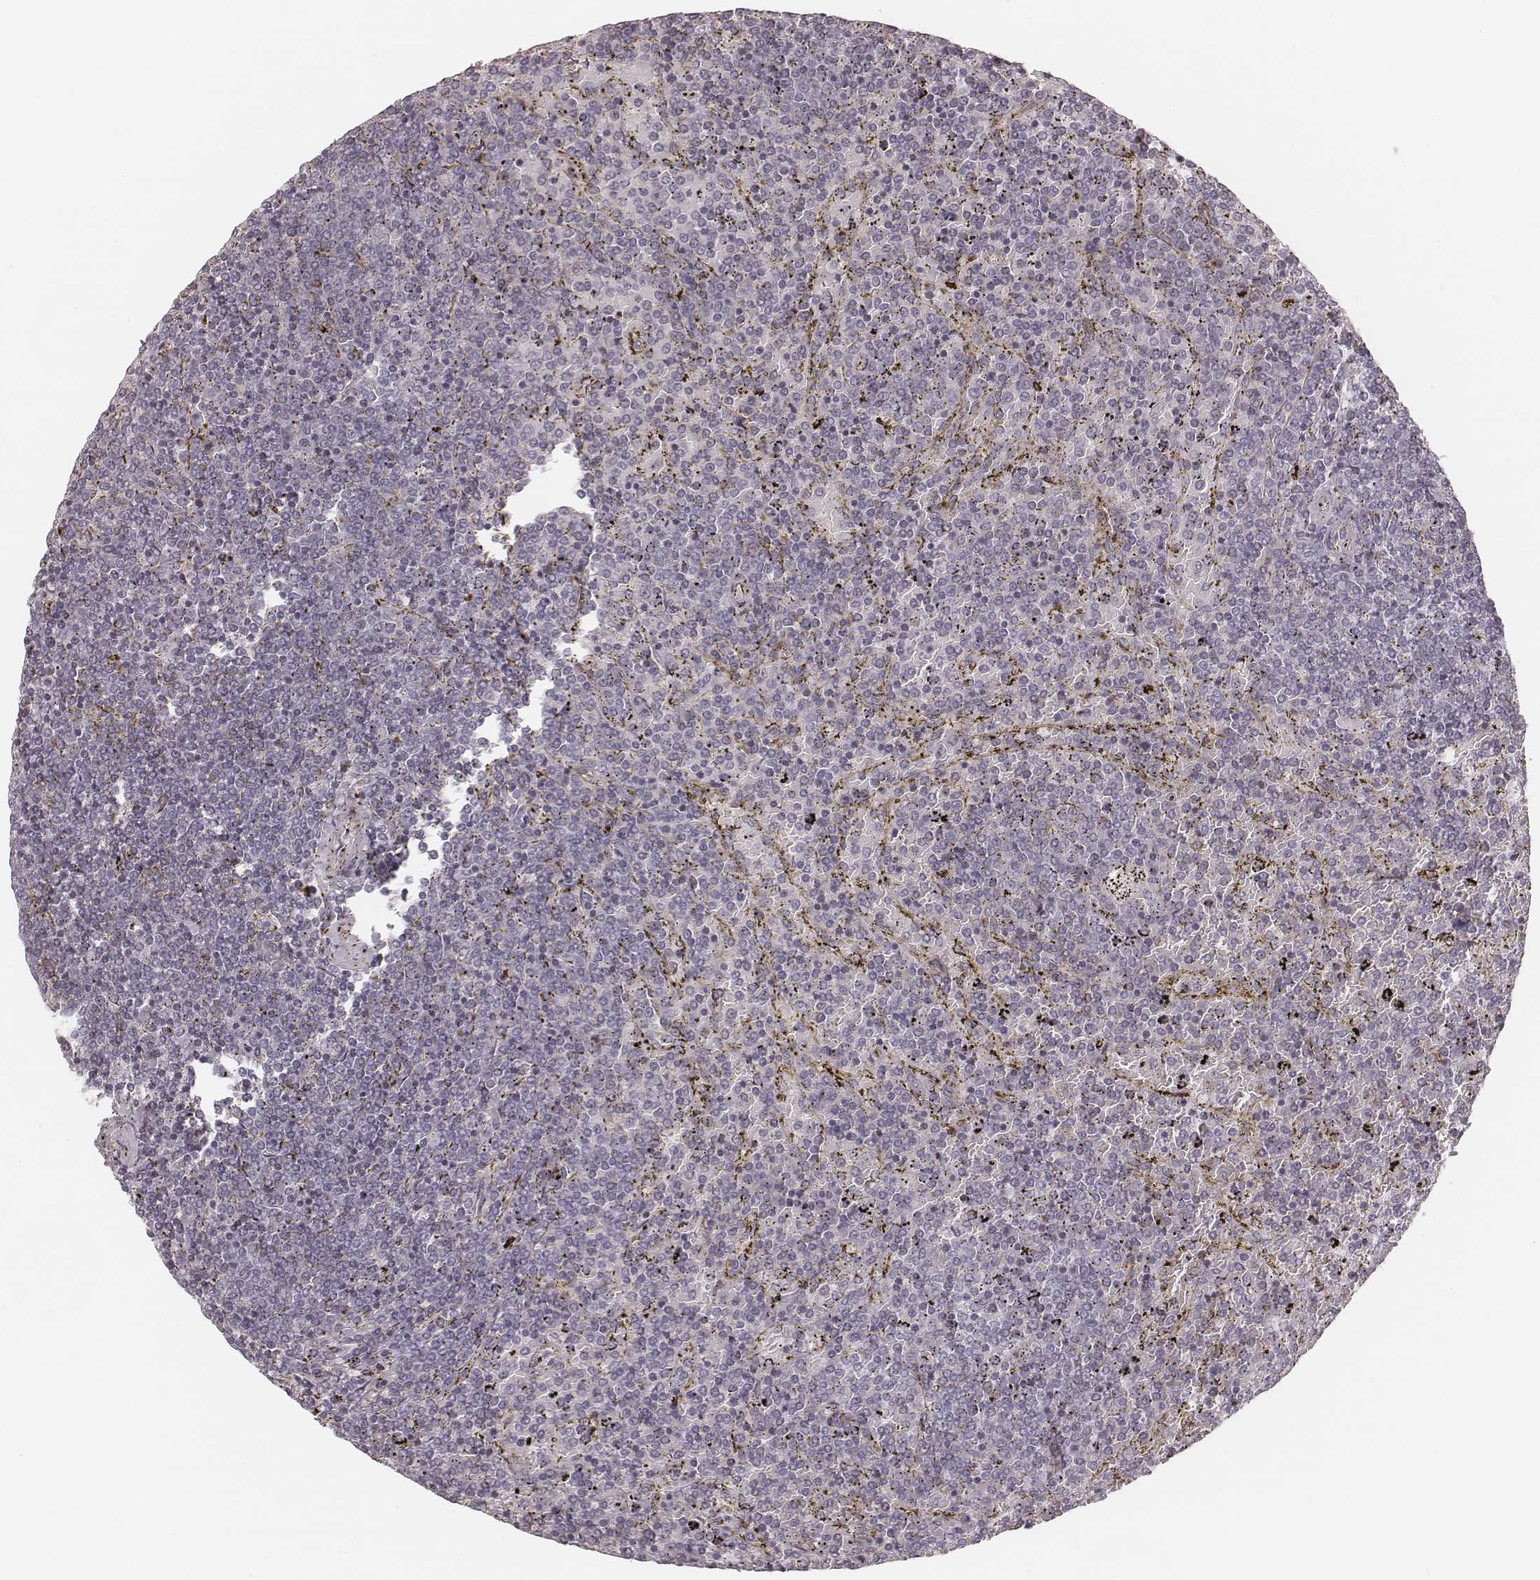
{"staining": {"intensity": "negative", "quantity": "none", "location": "none"}, "tissue": "lymphoma", "cell_type": "Tumor cells", "image_type": "cancer", "snomed": [{"axis": "morphology", "description": "Malignant lymphoma, non-Hodgkin's type, Low grade"}, {"axis": "topography", "description": "Spleen"}], "caption": "Tumor cells are negative for protein expression in human low-grade malignant lymphoma, non-Hodgkin's type.", "gene": "SPATA24", "patient": {"sex": "female", "age": 77}}